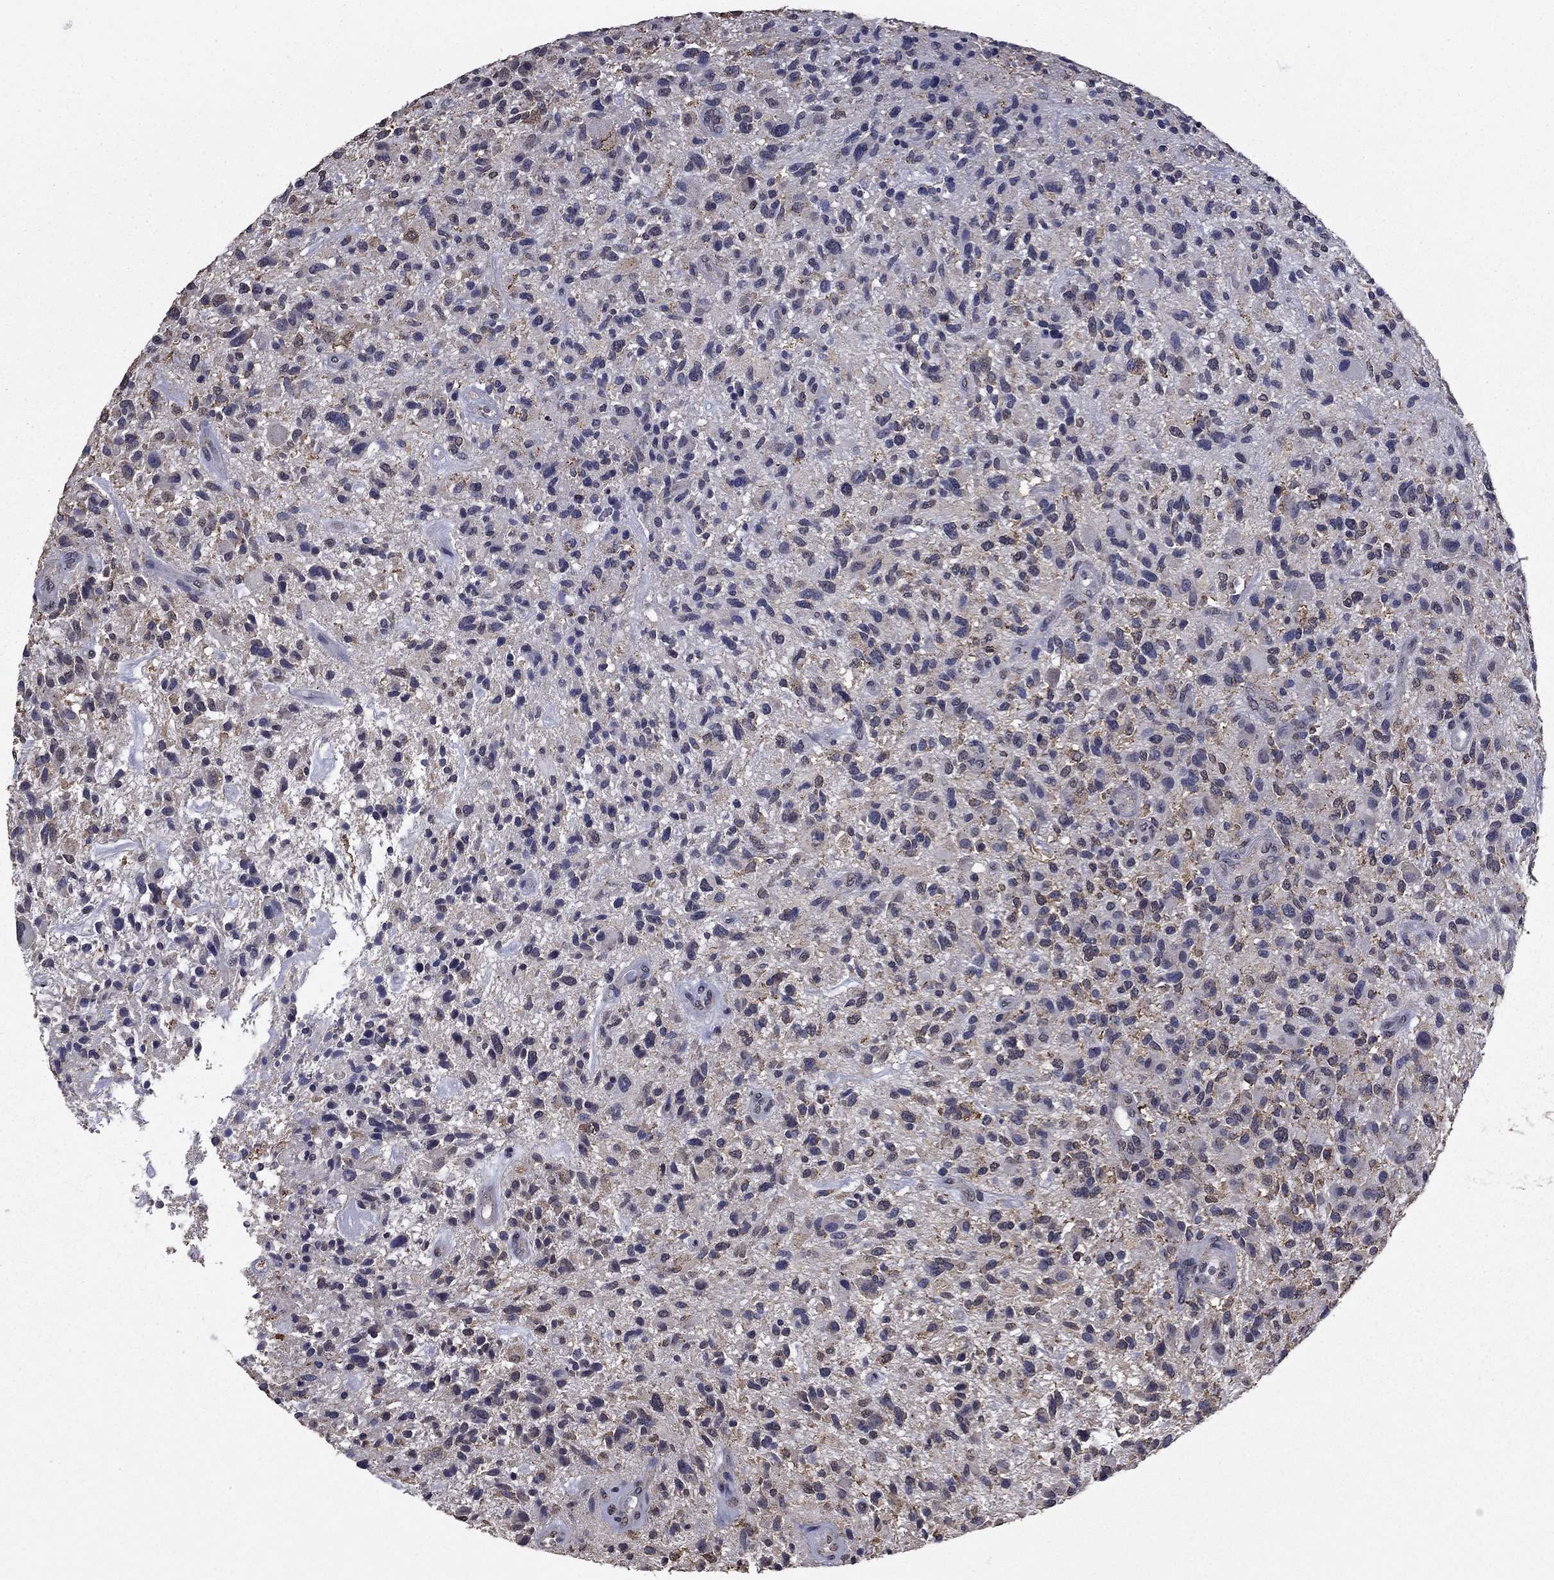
{"staining": {"intensity": "negative", "quantity": "none", "location": "none"}, "tissue": "glioma", "cell_type": "Tumor cells", "image_type": "cancer", "snomed": [{"axis": "morphology", "description": "Glioma, malignant, High grade"}, {"axis": "topography", "description": "Brain"}], "caption": "DAB (3,3'-diaminobenzidine) immunohistochemical staining of human glioma demonstrates no significant staining in tumor cells.", "gene": "MFAP3L", "patient": {"sex": "male", "age": 47}}